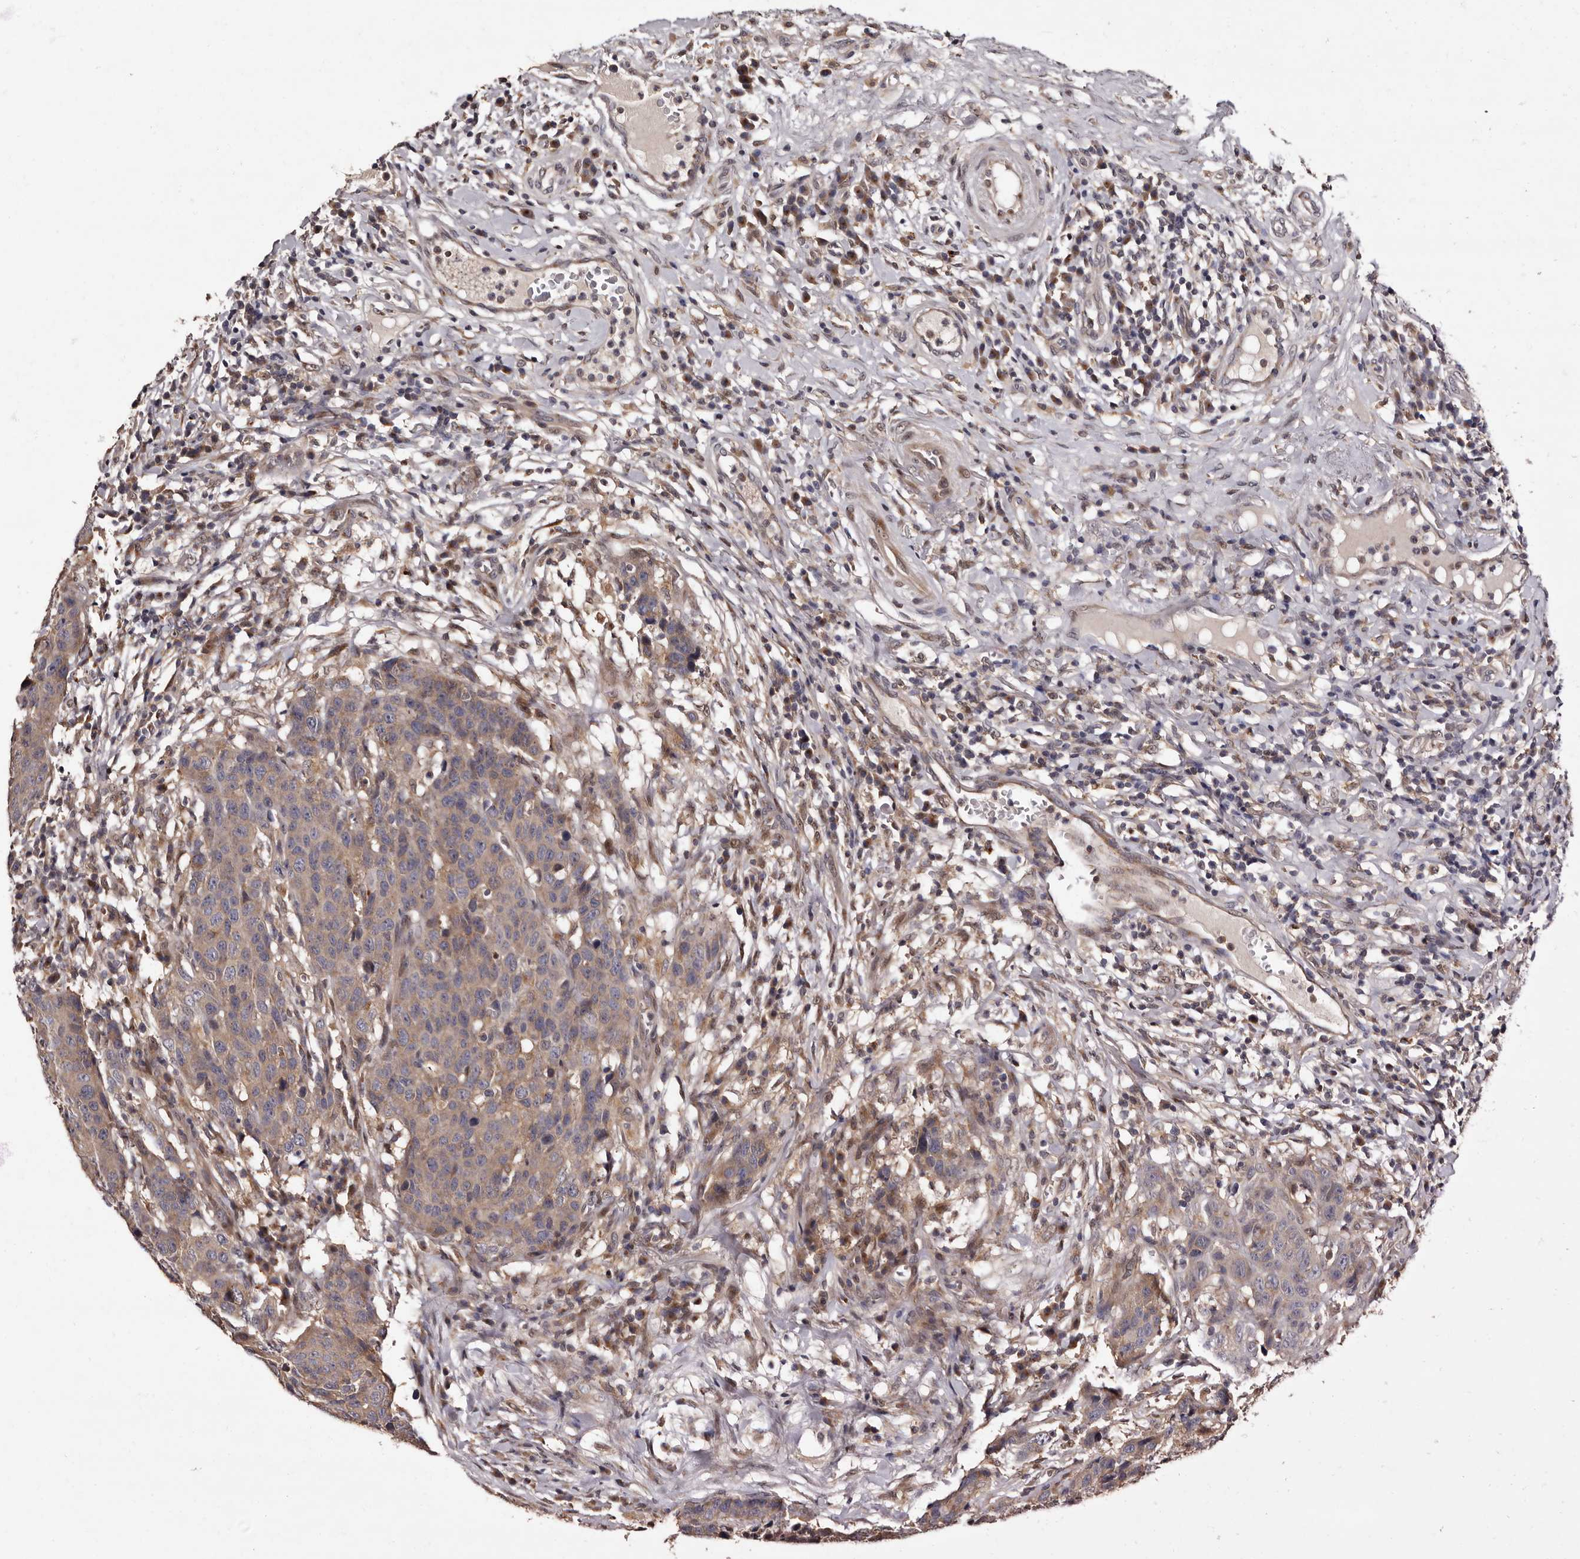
{"staining": {"intensity": "weak", "quantity": "25%-75%", "location": "cytoplasmic/membranous"}, "tissue": "head and neck cancer", "cell_type": "Tumor cells", "image_type": "cancer", "snomed": [{"axis": "morphology", "description": "Squamous cell carcinoma, NOS"}, {"axis": "topography", "description": "Head-Neck"}], "caption": "Immunohistochemistry image of neoplastic tissue: human head and neck cancer (squamous cell carcinoma) stained using IHC displays low levels of weak protein expression localized specifically in the cytoplasmic/membranous of tumor cells, appearing as a cytoplasmic/membranous brown color.", "gene": "FAM91A1", "patient": {"sex": "male", "age": 66}}